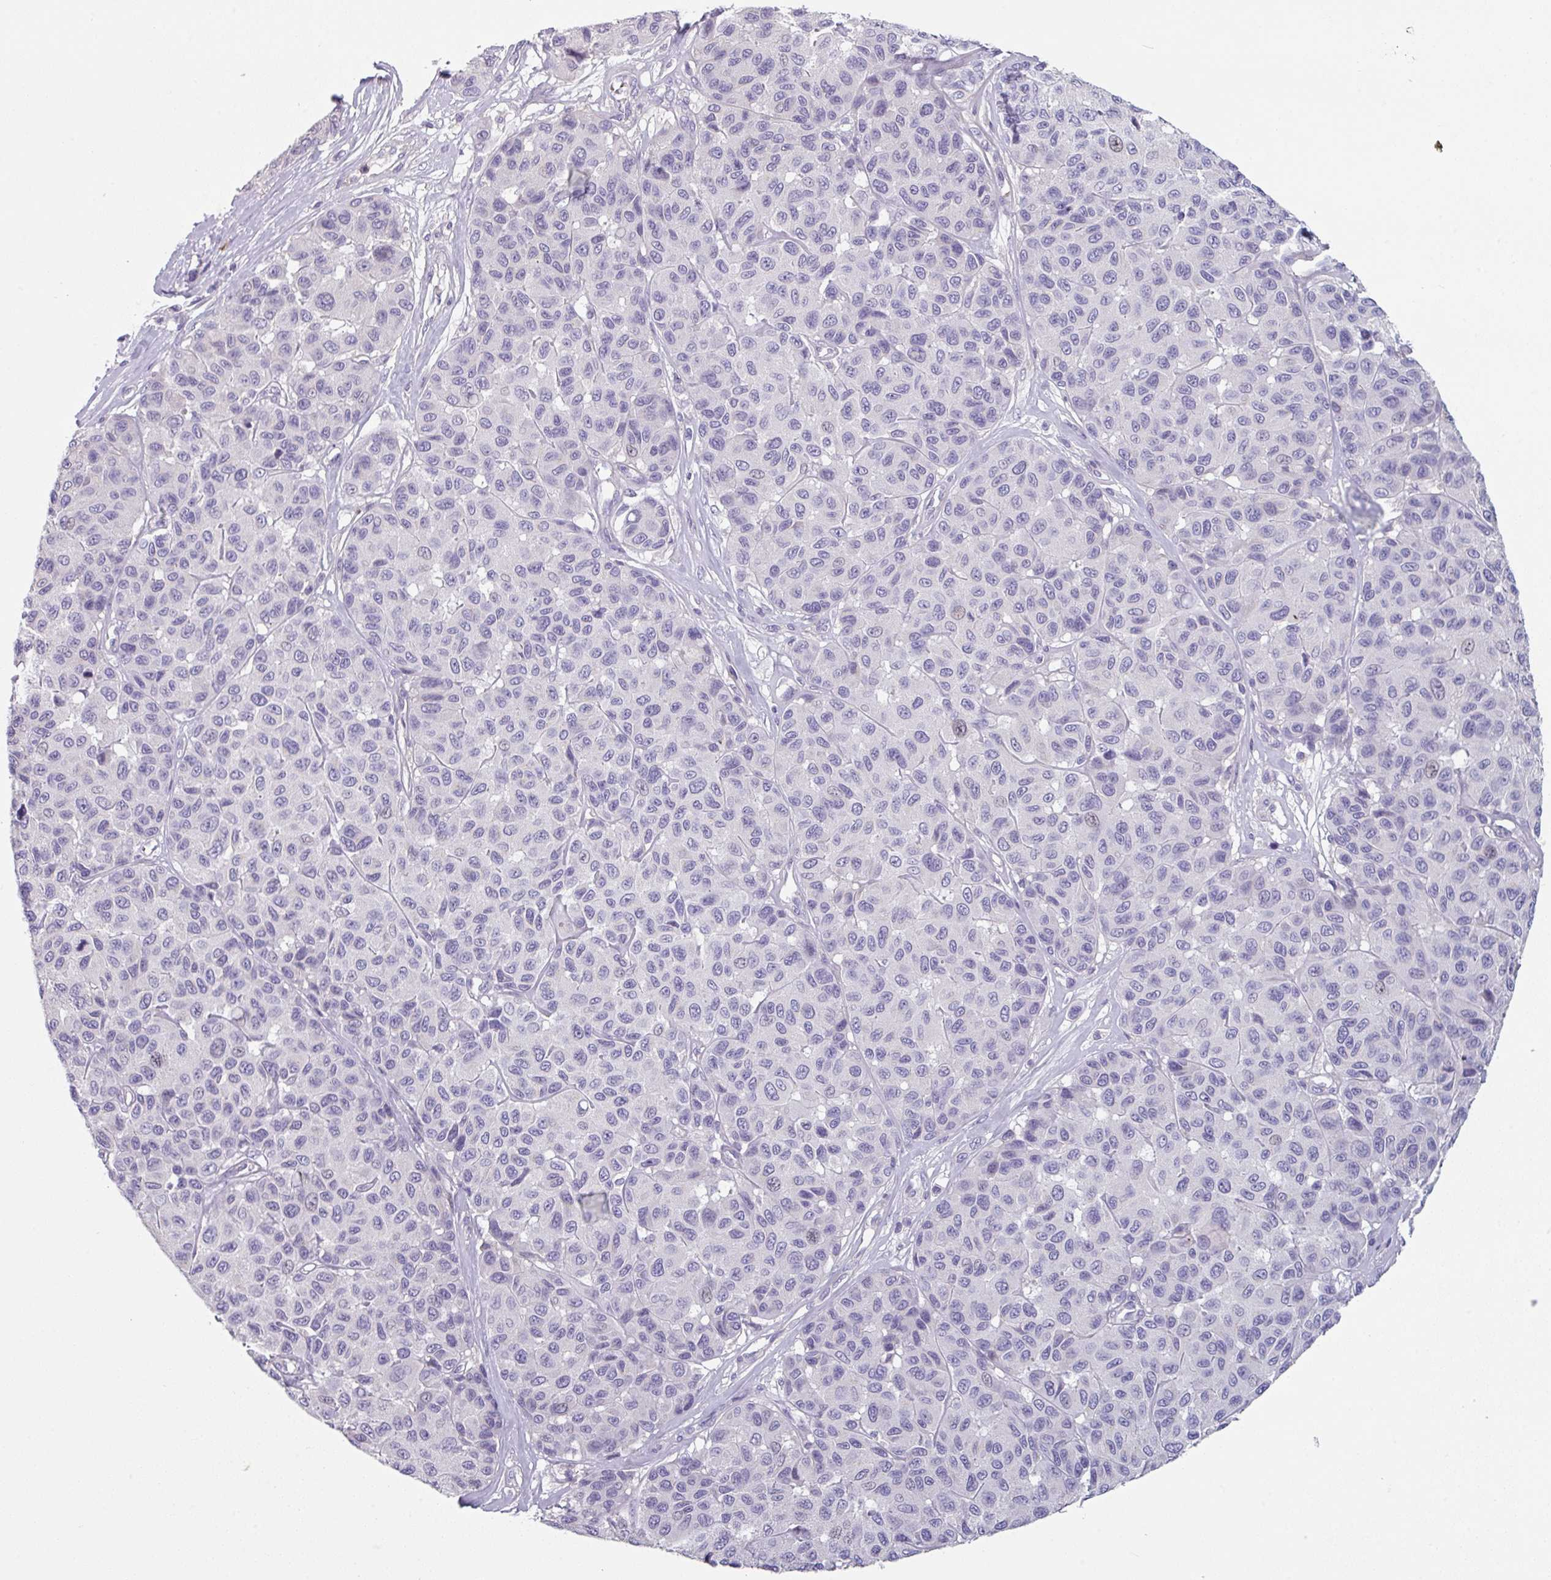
{"staining": {"intensity": "negative", "quantity": "none", "location": "none"}, "tissue": "melanoma", "cell_type": "Tumor cells", "image_type": "cancer", "snomed": [{"axis": "morphology", "description": "Malignant melanoma, NOS"}, {"axis": "topography", "description": "Skin"}], "caption": "This is an immunohistochemistry micrograph of human melanoma. There is no positivity in tumor cells.", "gene": "TMEM132A", "patient": {"sex": "female", "age": 66}}